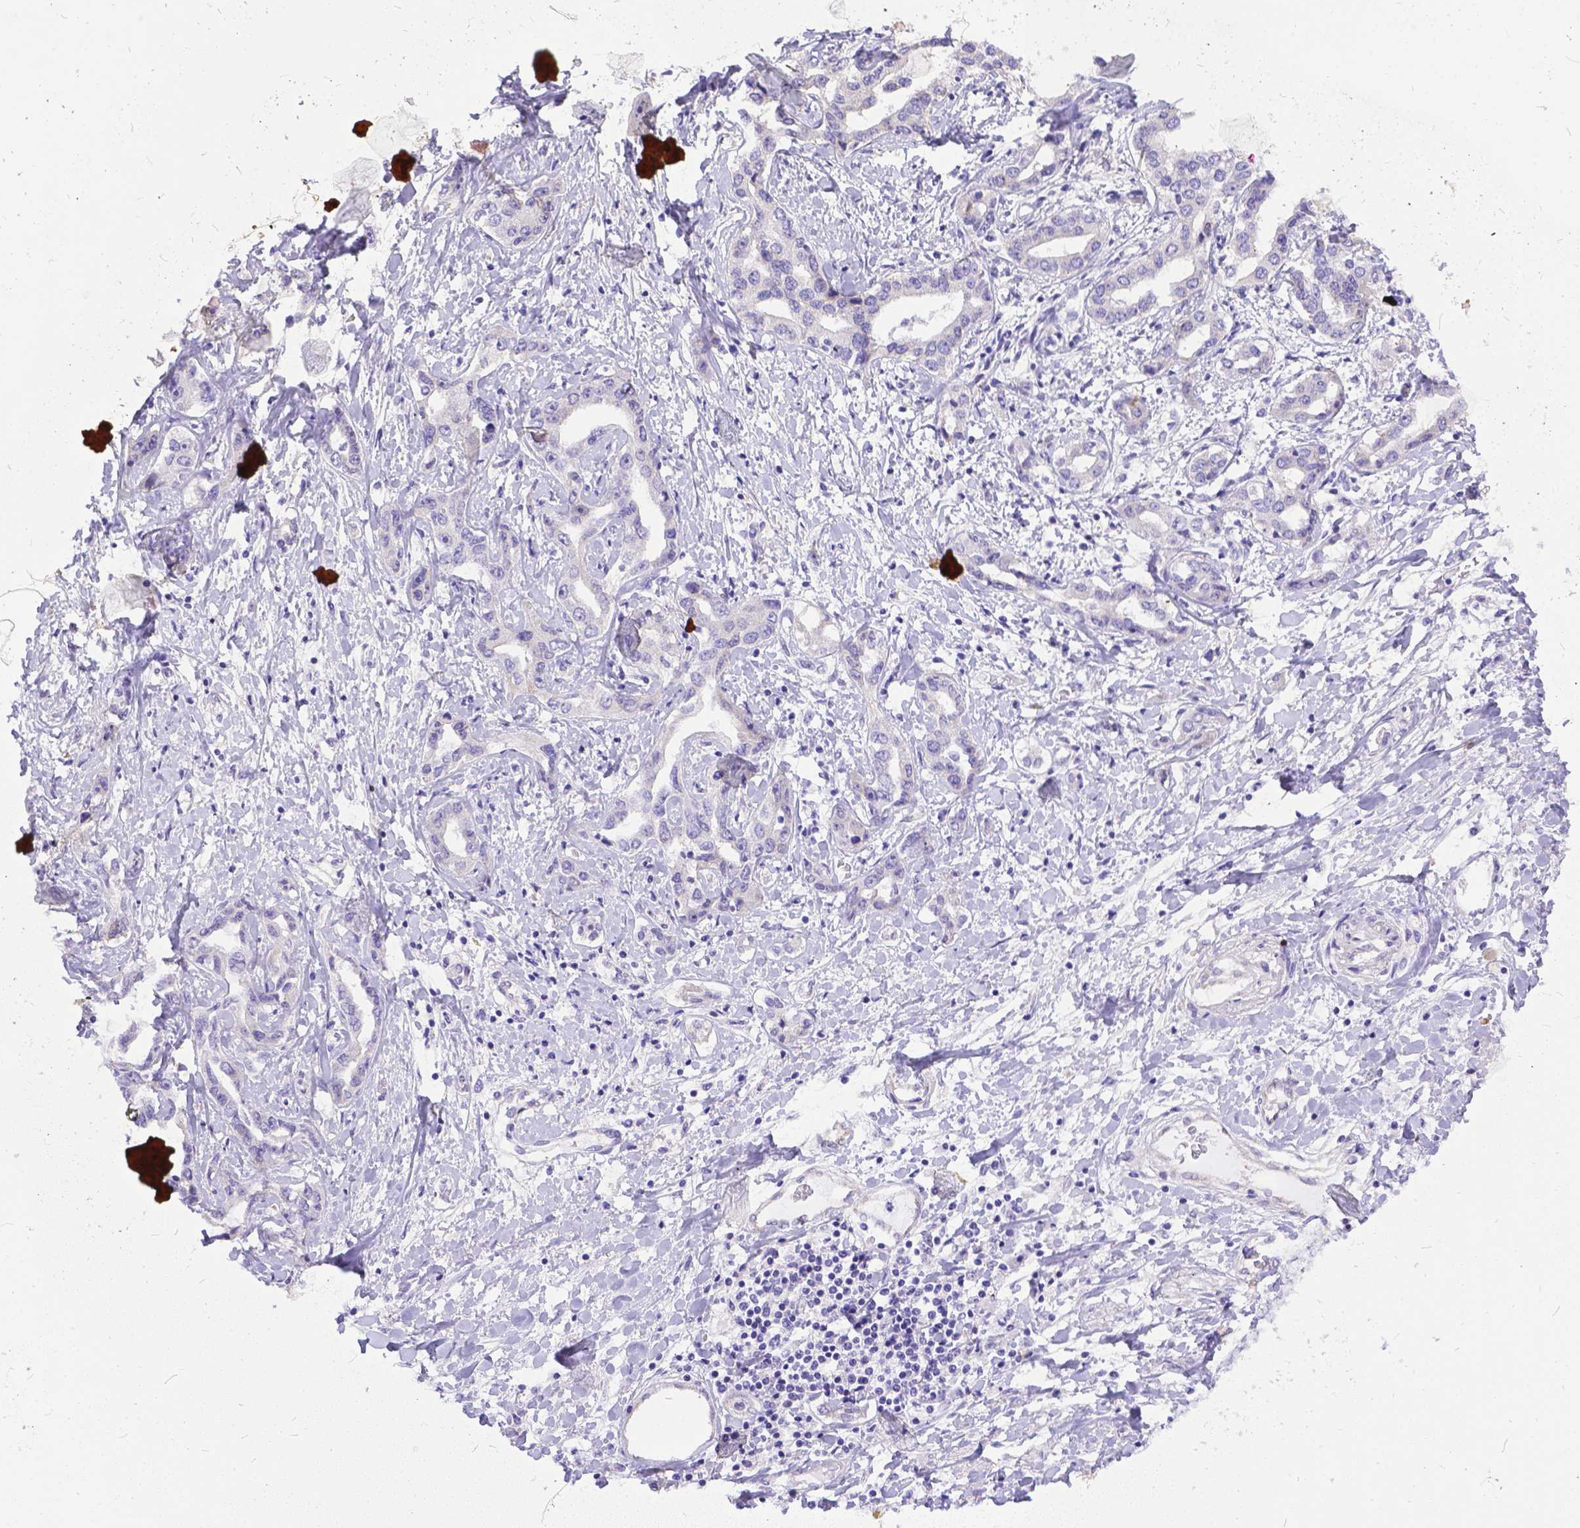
{"staining": {"intensity": "negative", "quantity": "none", "location": "none"}, "tissue": "liver cancer", "cell_type": "Tumor cells", "image_type": "cancer", "snomed": [{"axis": "morphology", "description": "Cholangiocarcinoma"}, {"axis": "topography", "description": "Liver"}], "caption": "An image of human liver cholangiocarcinoma is negative for staining in tumor cells.", "gene": "DLEC1", "patient": {"sex": "male", "age": 59}}